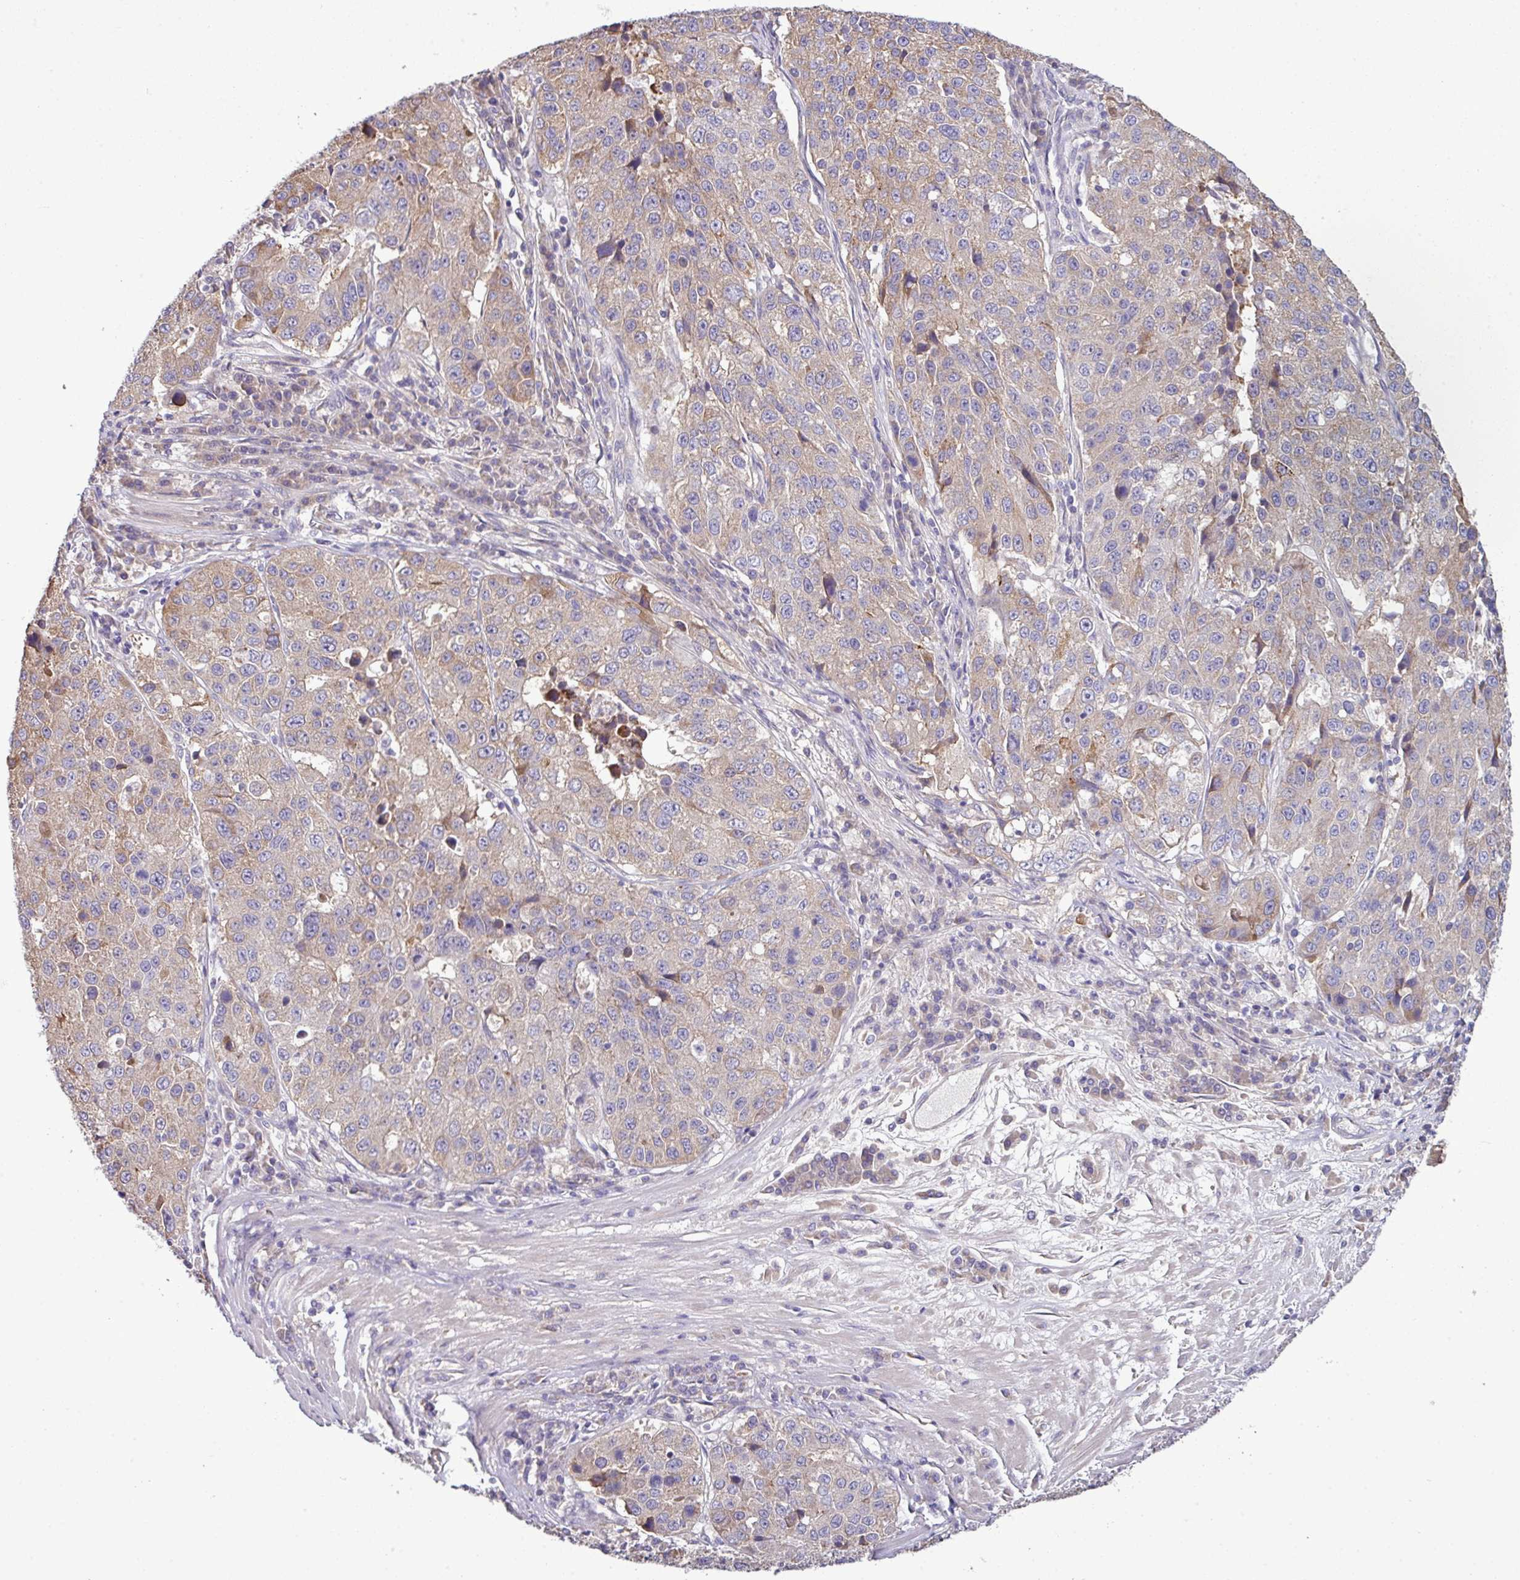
{"staining": {"intensity": "weak", "quantity": "25%-75%", "location": "cytoplasmic/membranous"}, "tissue": "stomach cancer", "cell_type": "Tumor cells", "image_type": "cancer", "snomed": [{"axis": "morphology", "description": "Adenocarcinoma, NOS"}, {"axis": "topography", "description": "Stomach"}], "caption": "Tumor cells exhibit low levels of weak cytoplasmic/membranous staining in about 25%-75% of cells in stomach cancer (adenocarcinoma).", "gene": "AGAP5", "patient": {"sex": "male", "age": 71}}